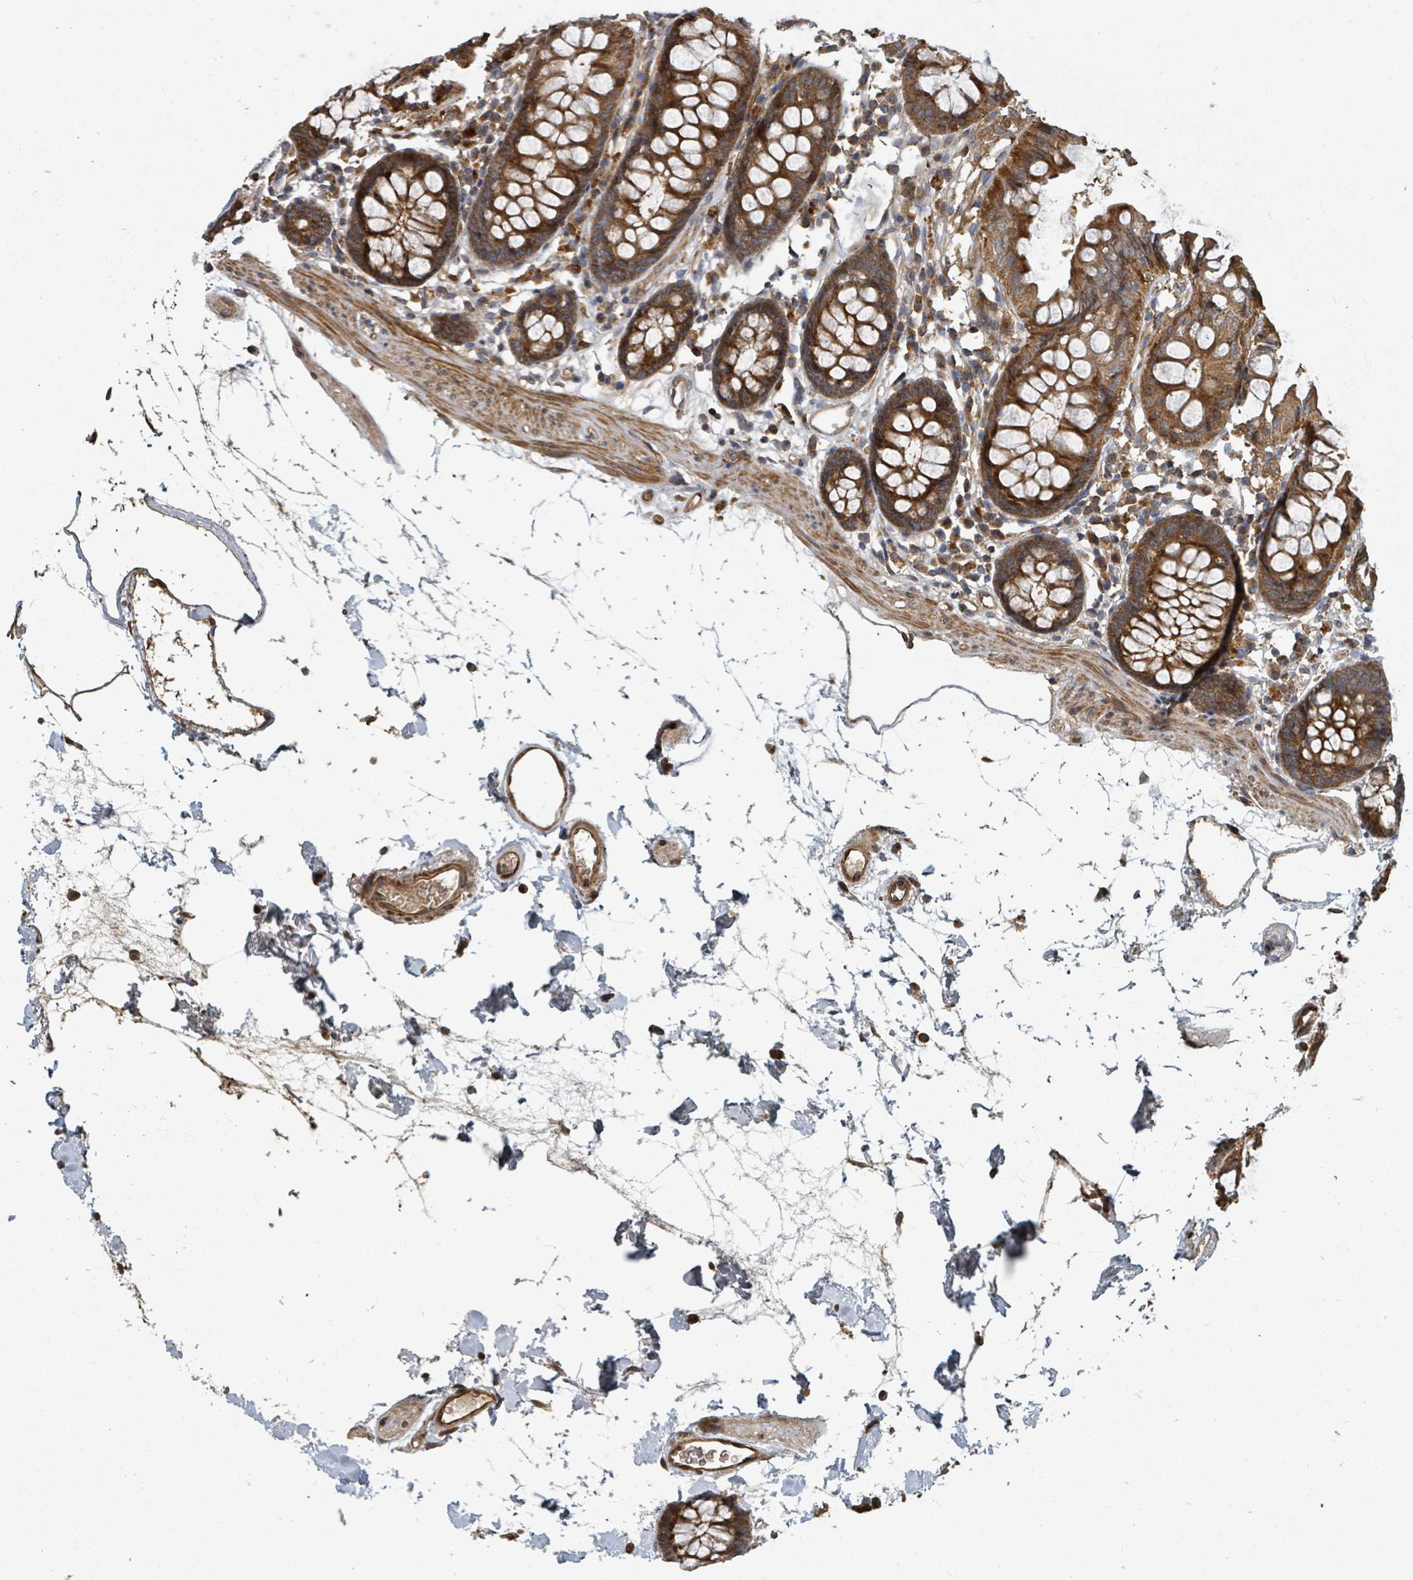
{"staining": {"intensity": "moderate", "quantity": ">75%", "location": "cytoplasmic/membranous"}, "tissue": "colon", "cell_type": "Endothelial cells", "image_type": "normal", "snomed": [{"axis": "morphology", "description": "Normal tissue, NOS"}, {"axis": "topography", "description": "Colon"}], "caption": "Immunohistochemistry (IHC) image of normal colon: colon stained using immunohistochemistry (IHC) reveals medium levels of moderate protein expression localized specifically in the cytoplasmic/membranous of endothelial cells, appearing as a cytoplasmic/membranous brown color.", "gene": "DPM1", "patient": {"sex": "female", "age": 84}}